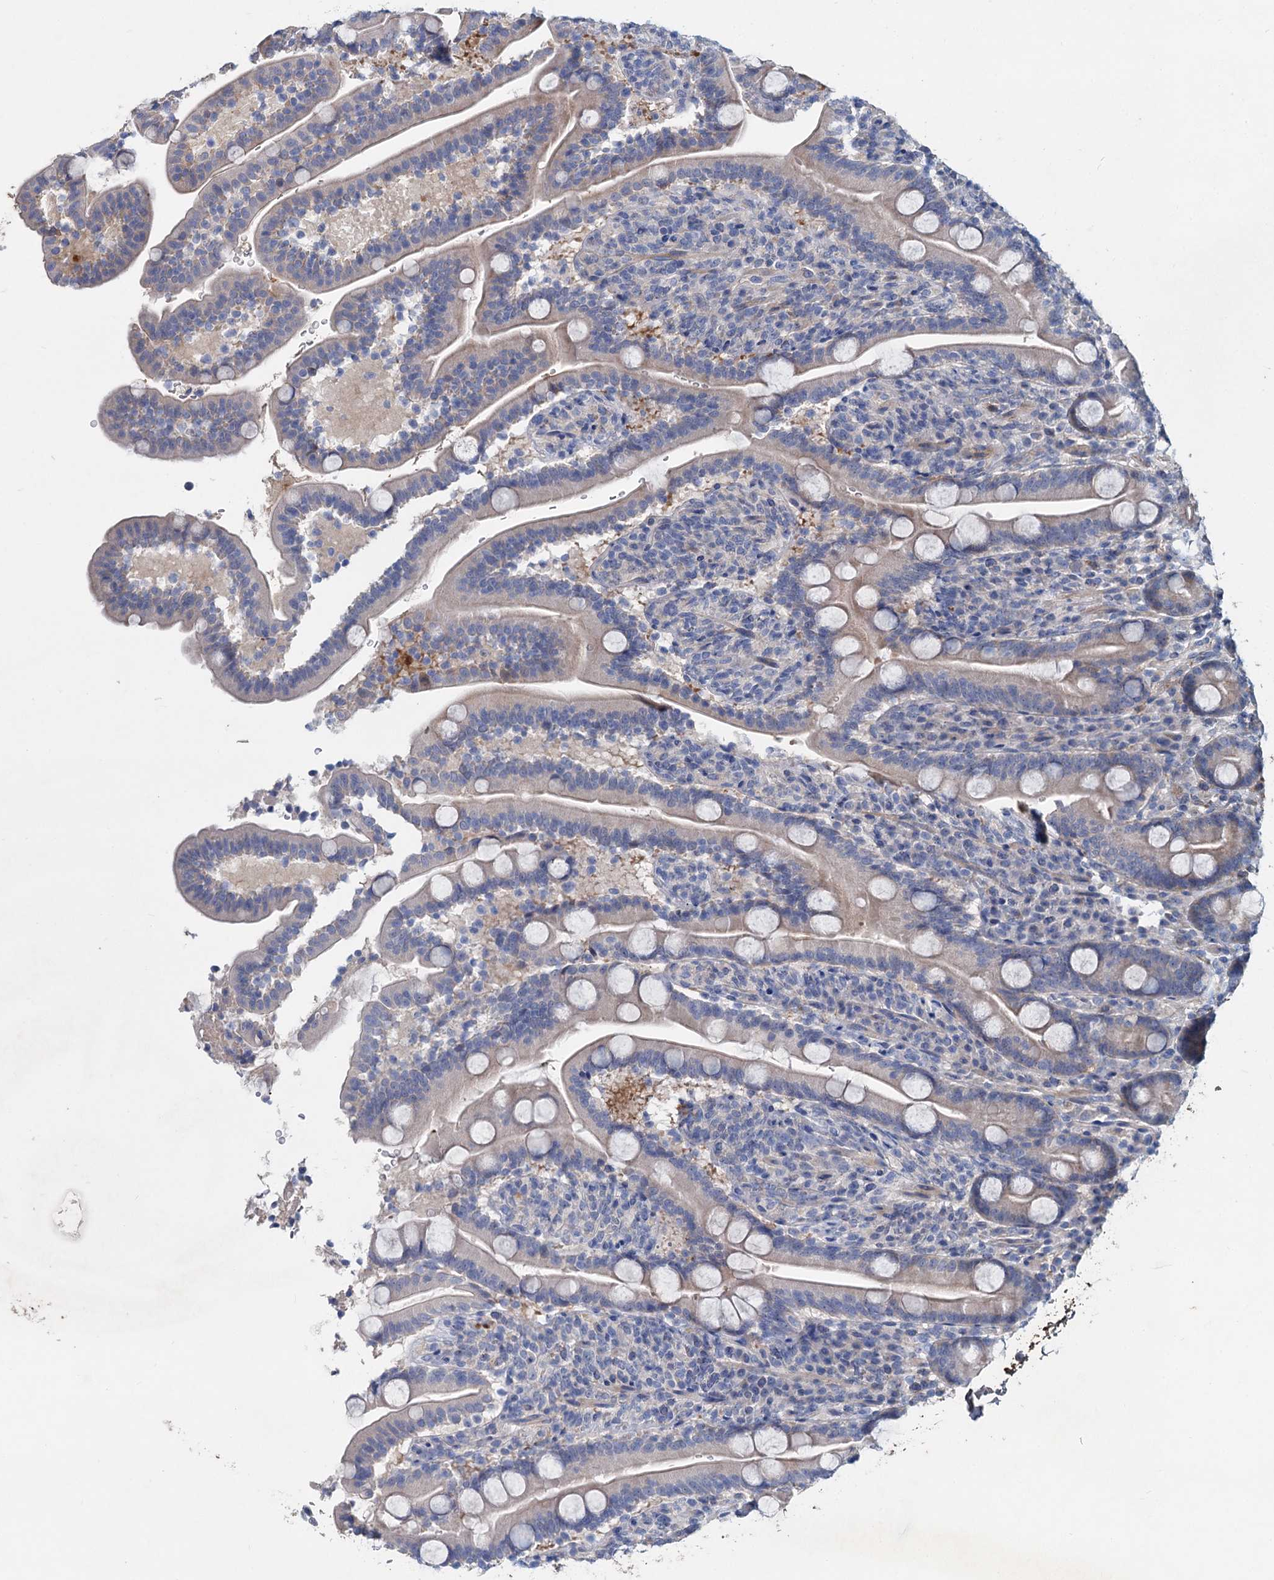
{"staining": {"intensity": "moderate", "quantity": "<25%", "location": "cytoplasmic/membranous"}, "tissue": "duodenum", "cell_type": "Glandular cells", "image_type": "normal", "snomed": [{"axis": "morphology", "description": "Normal tissue, NOS"}, {"axis": "topography", "description": "Duodenum"}], "caption": "Immunohistochemistry (DAB) staining of normal human duodenum reveals moderate cytoplasmic/membranous protein staining in approximately <25% of glandular cells.", "gene": "CHRD", "patient": {"sex": "male", "age": 35}}